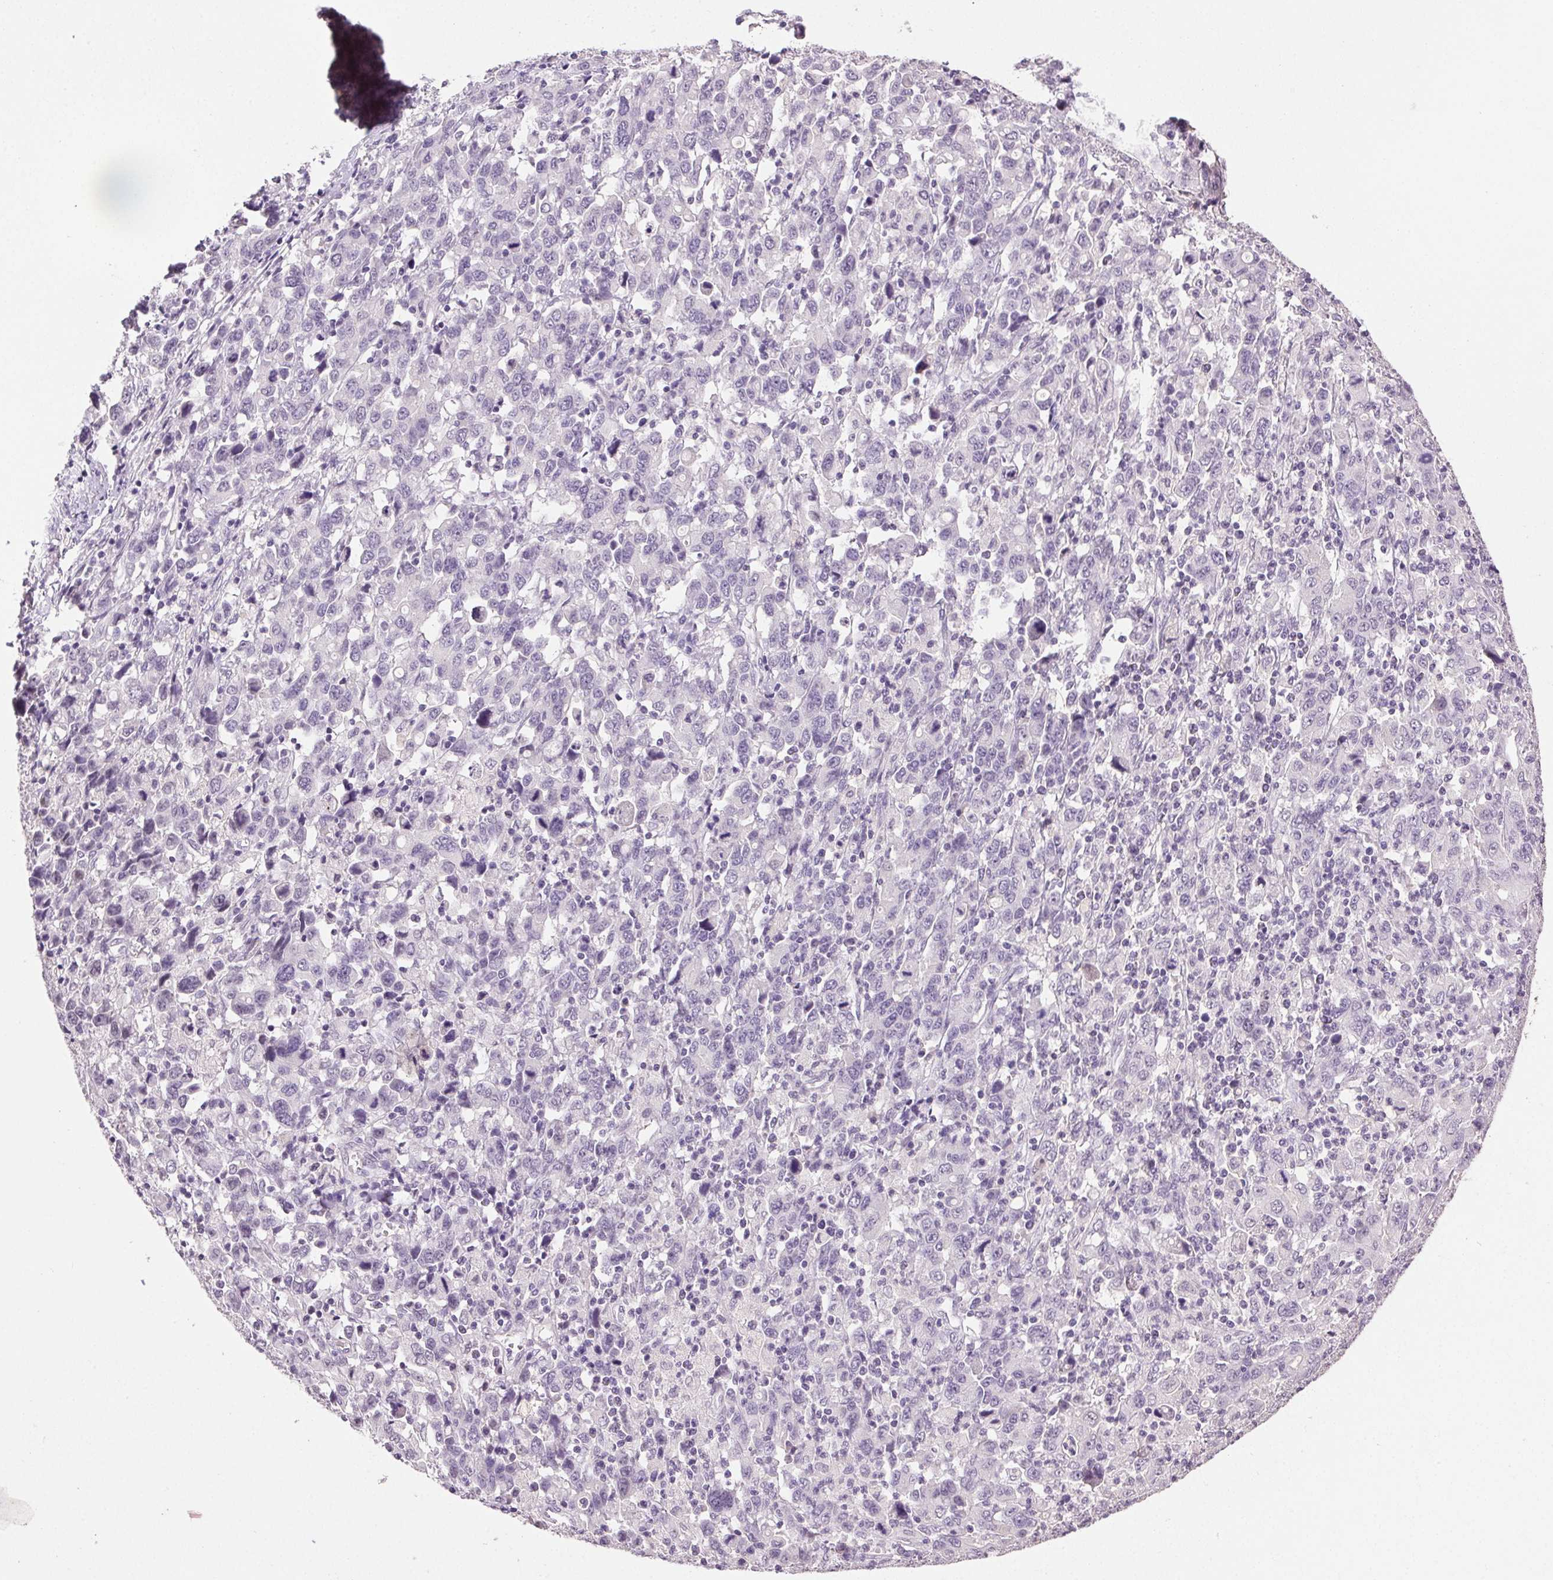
{"staining": {"intensity": "negative", "quantity": "none", "location": "none"}, "tissue": "stomach cancer", "cell_type": "Tumor cells", "image_type": "cancer", "snomed": [{"axis": "morphology", "description": "Adenocarcinoma, NOS"}, {"axis": "topography", "description": "Stomach, upper"}], "caption": "Tumor cells are negative for protein expression in human stomach cancer (adenocarcinoma).", "gene": "CLDN10", "patient": {"sex": "male", "age": 69}}